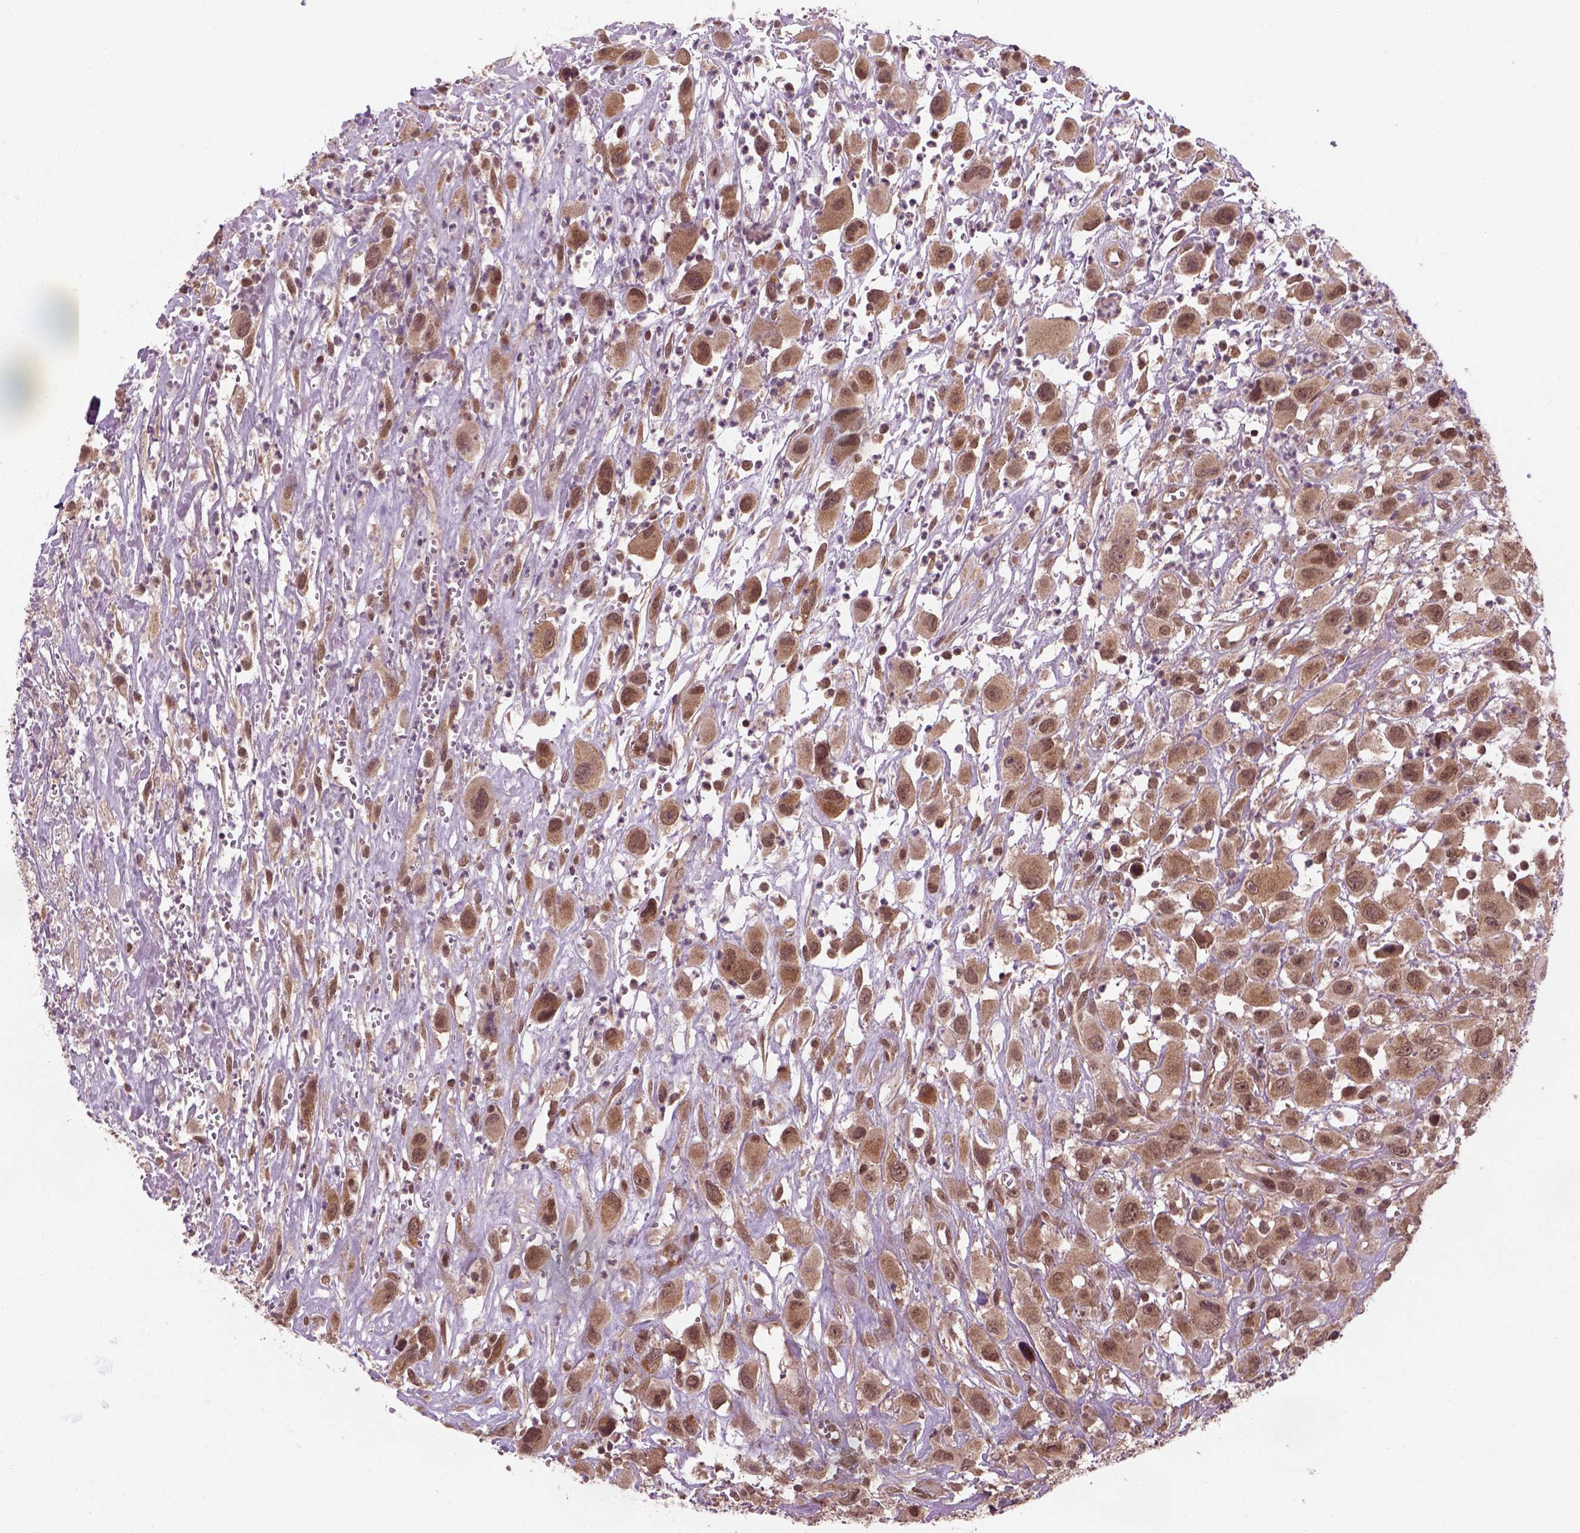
{"staining": {"intensity": "moderate", "quantity": ">75%", "location": "cytoplasmic/membranous,nuclear"}, "tissue": "head and neck cancer", "cell_type": "Tumor cells", "image_type": "cancer", "snomed": [{"axis": "morphology", "description": "Squamous cell carcinoma, NOS"}, {"axis": "morphology", "description": "Squamous cell carcinoma, metastatic, NOS"}, {"axis": "topography", "description": "Oral tissue"}, {"axis": "topography", "description": "Head-Neck"}], "caption": "Tumor cells exhibit medium levels of moderate cytoplasmic/membranous and nuclear expression in about >75% of cells in head and neck cancer (squamous cell carcinoma). (DAB = brown stain, brightfield microscopy at high magnification).", "gene": "NUDT9", "patient": {"sex": "female", "age": 85}}